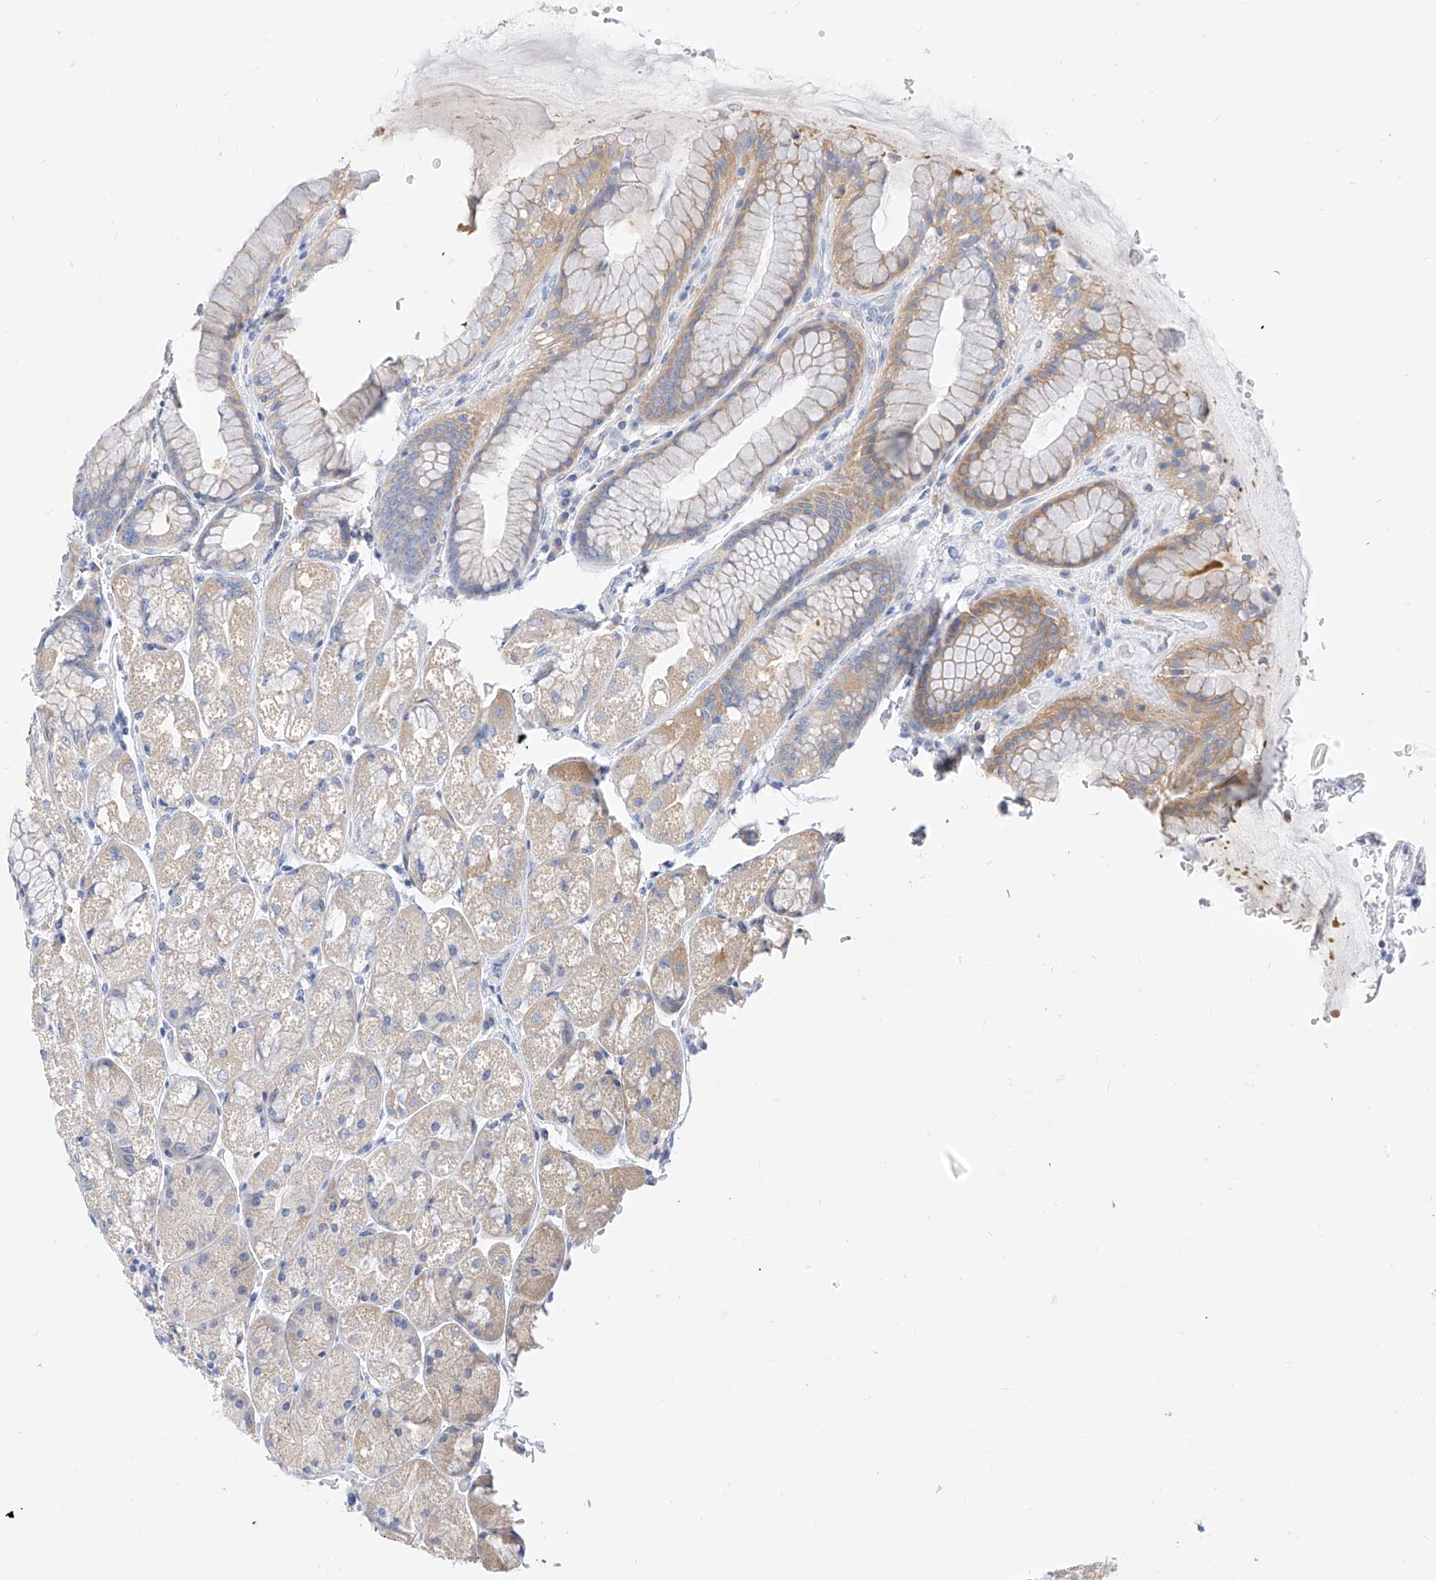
{"staining": {"intensity": "moderate", "quantity": "<25%", "location": "cytoplasmic/membranous"}, "tissue": "stomach", "cell_type": "Glandular cells", "image_type": "normal", "snomed": [{"axis": "morphology", "description": "Normal tissue, NOS"}, {"axis": "topography", "description": "Stomach"}], "caption": "This image demonstrates immunohistochemistry staining of benign stomach, with low moderate cytoplasmic/membranous staining in about <25% of glandular cells.", "gene": "ZZEF1", "patient": {"sex": "male", "age": 57}}